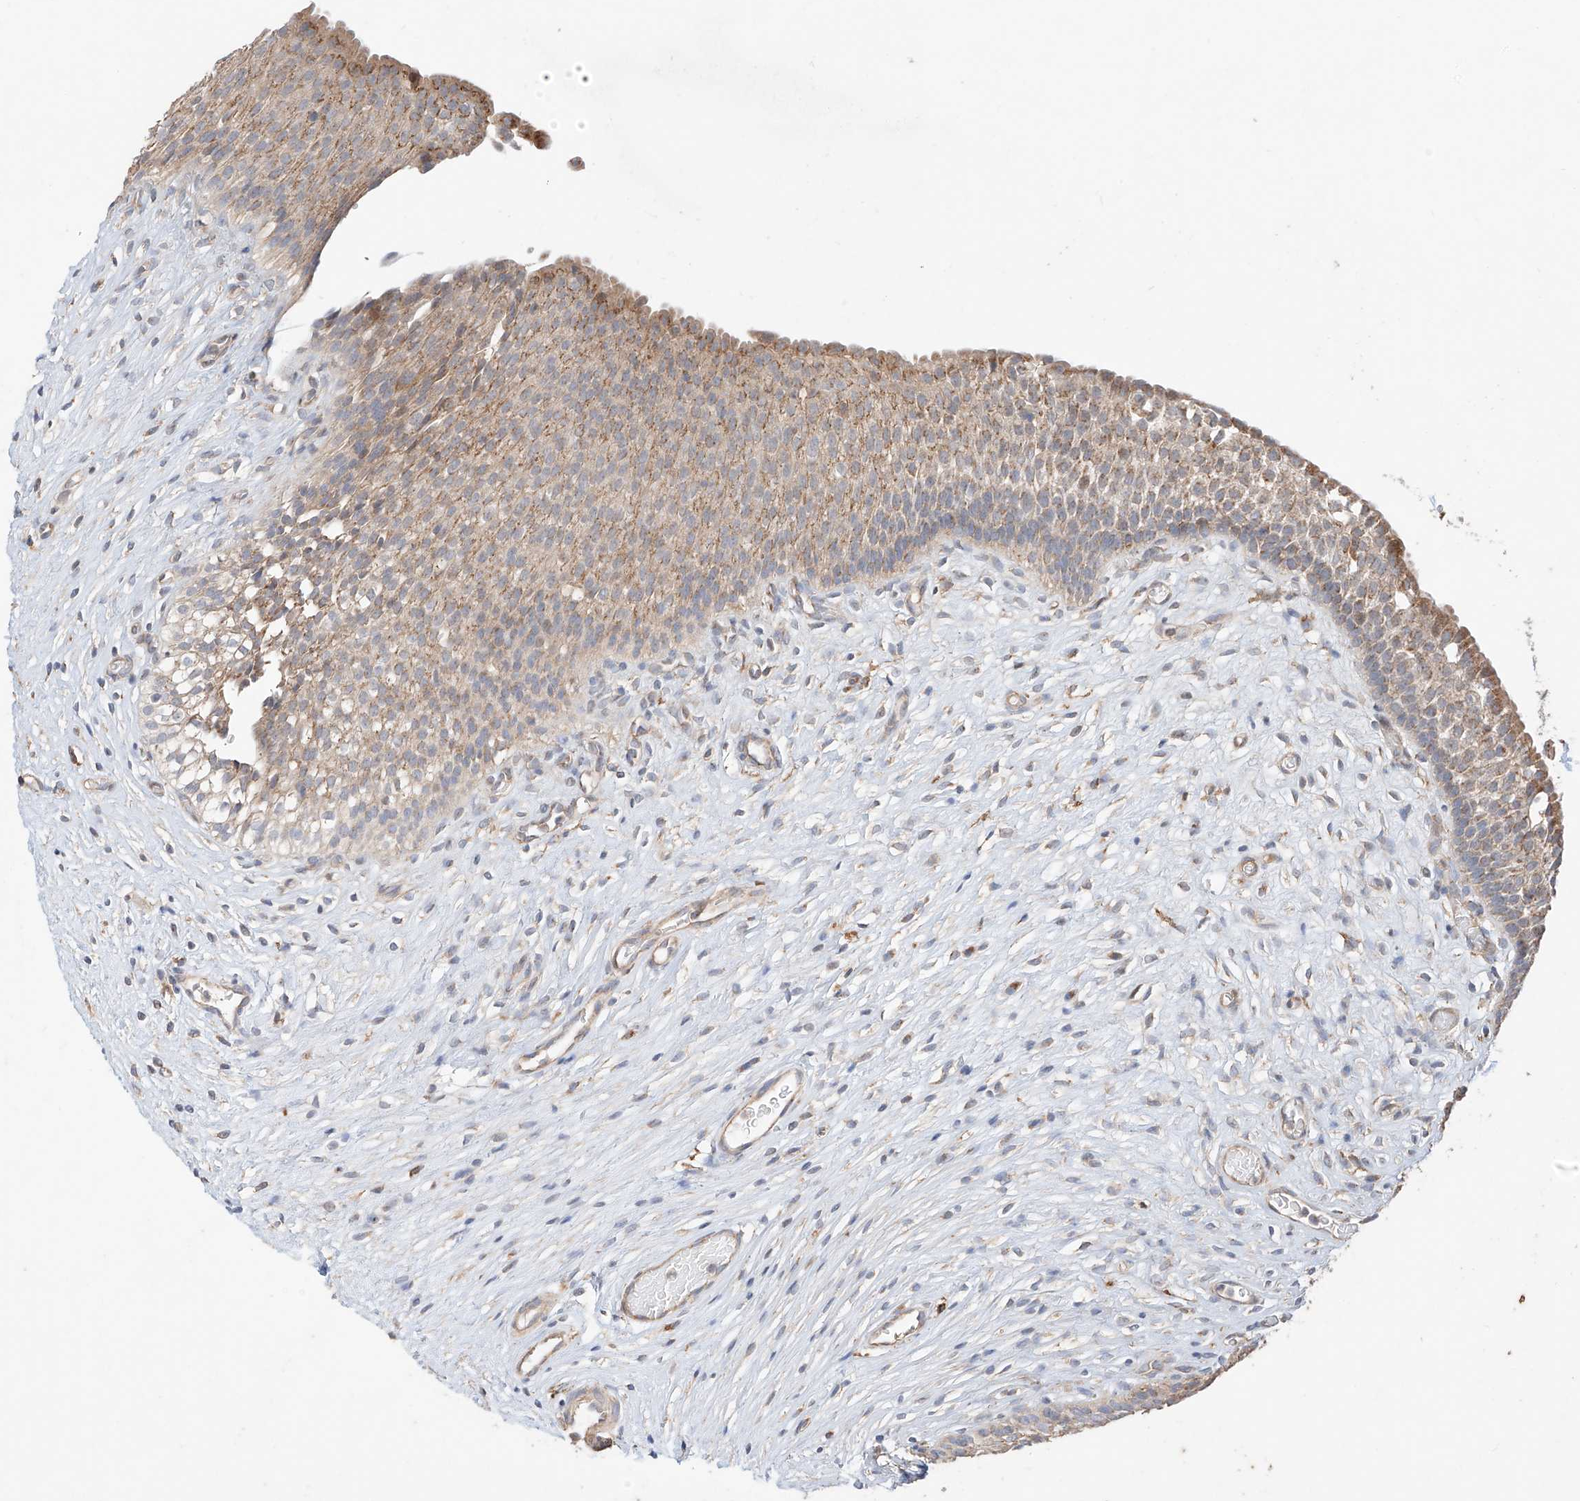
{"staining": {"intensity": "moderate", "quantity": ">75%", "location": "cytoplasmic/membranous"}, "tissue": "urinary bladder", "cell_type": "Urothelial cells", "image_type": "normal", "snomed": [{"axis": "morphology", "description": "Normal tissue, NOS"}, {"axis": "topography", "description": "Urinary bladder"}], "caption": "This is an image of IHC staining of benign urinary bladder, which shows moderate positivity in the cytoplasmic/membranous of urothelial cells.", "gene": "MOSPD1", "patient": {"sex": "male", "age": 1}}